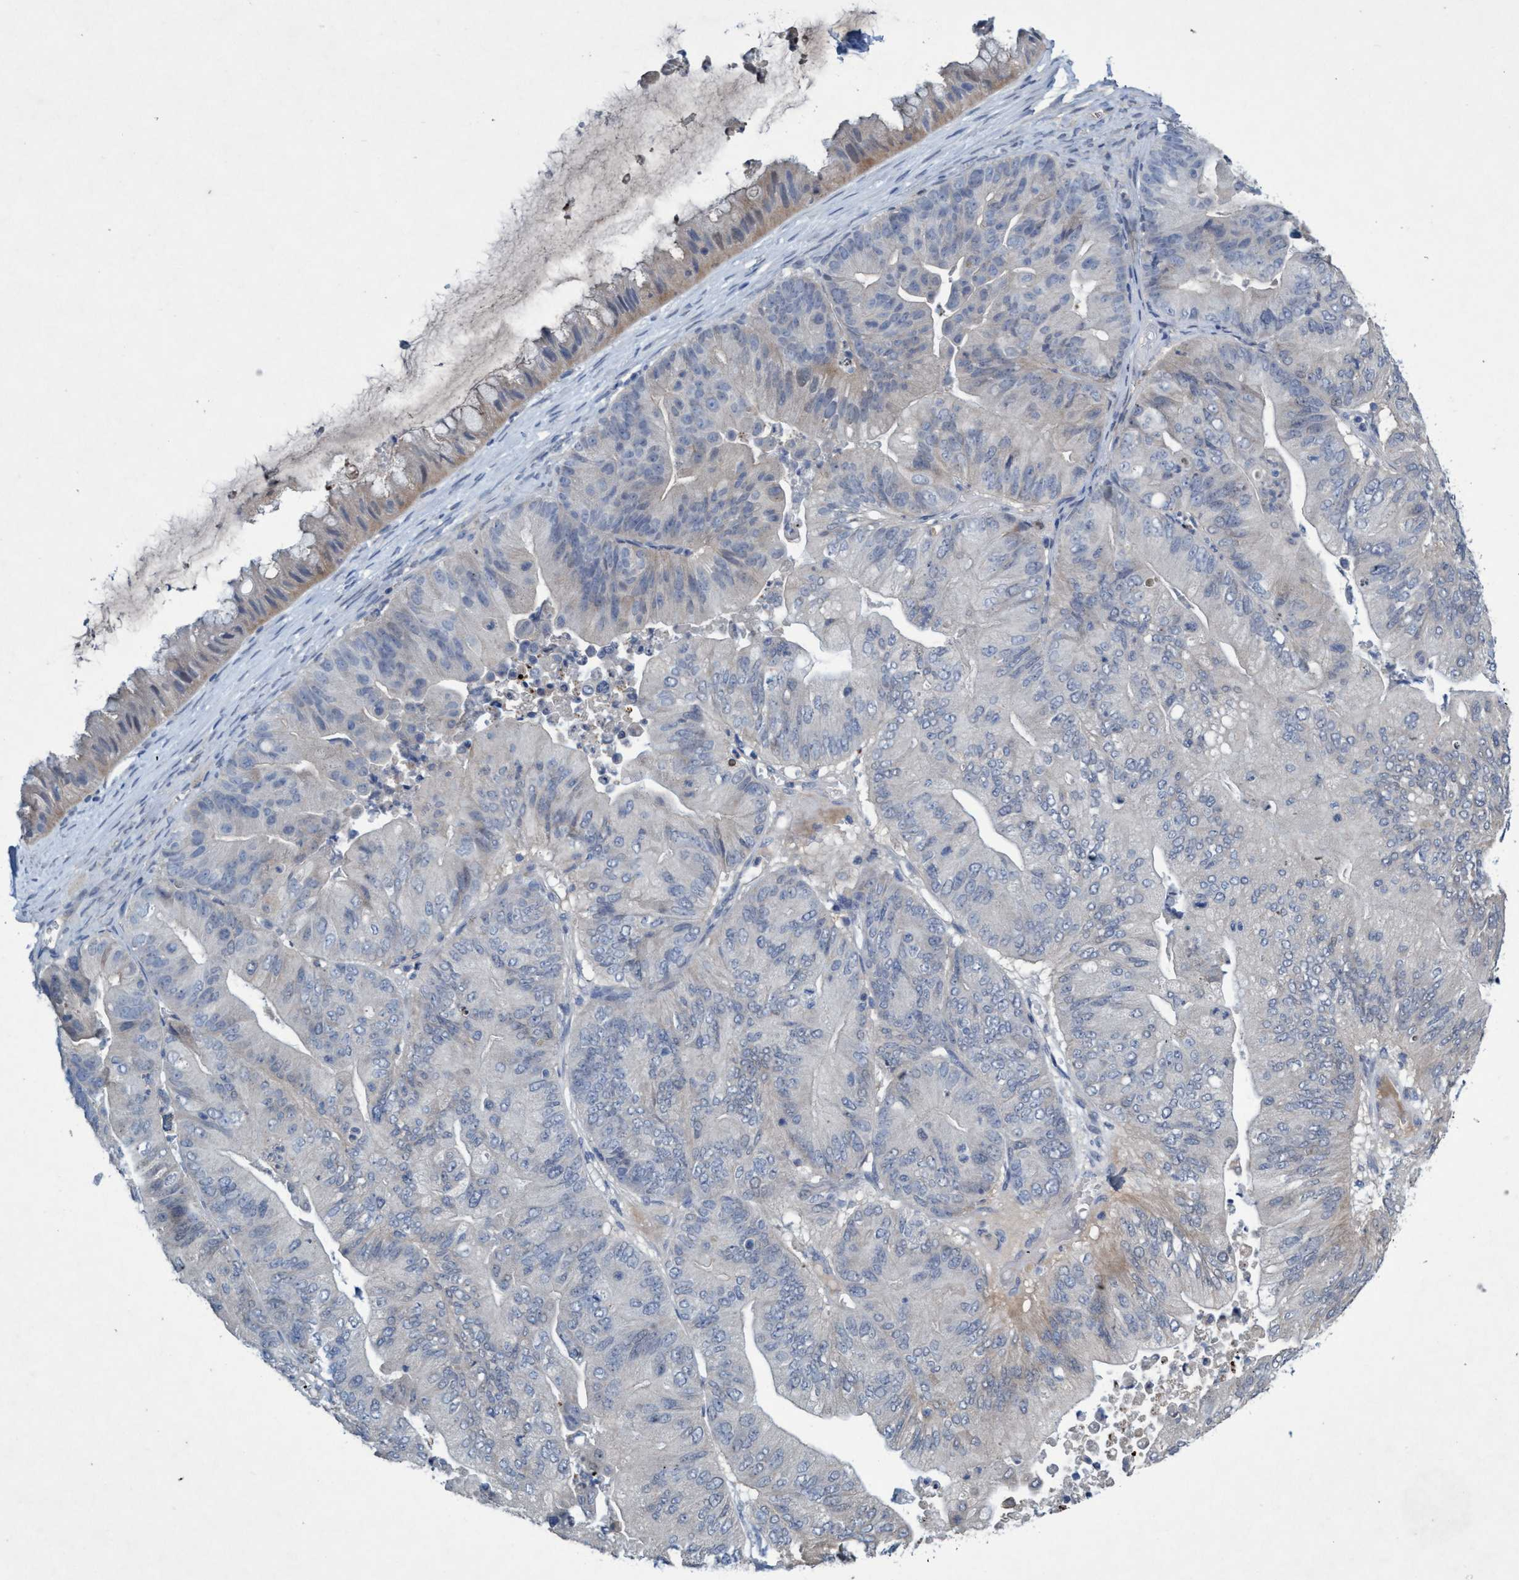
{"staining": {"intensity": "negative", "quantity": "none", "location": "none"}, "tissue": "ovarian cancer", "cell_type": "Tumor cells", "image_type": "cancer", "snomed": [{"axis": "morphology", "description": "Cystadenocarcinoma, mucinous, NOS"}, {"axis": "topography", "description": "Ovary"}], "caption": "Tumor cells are negative for protein expression in human ovarian cancer.", "gene": "RNF208", "patient": {"sex": "female", "age": 61}}